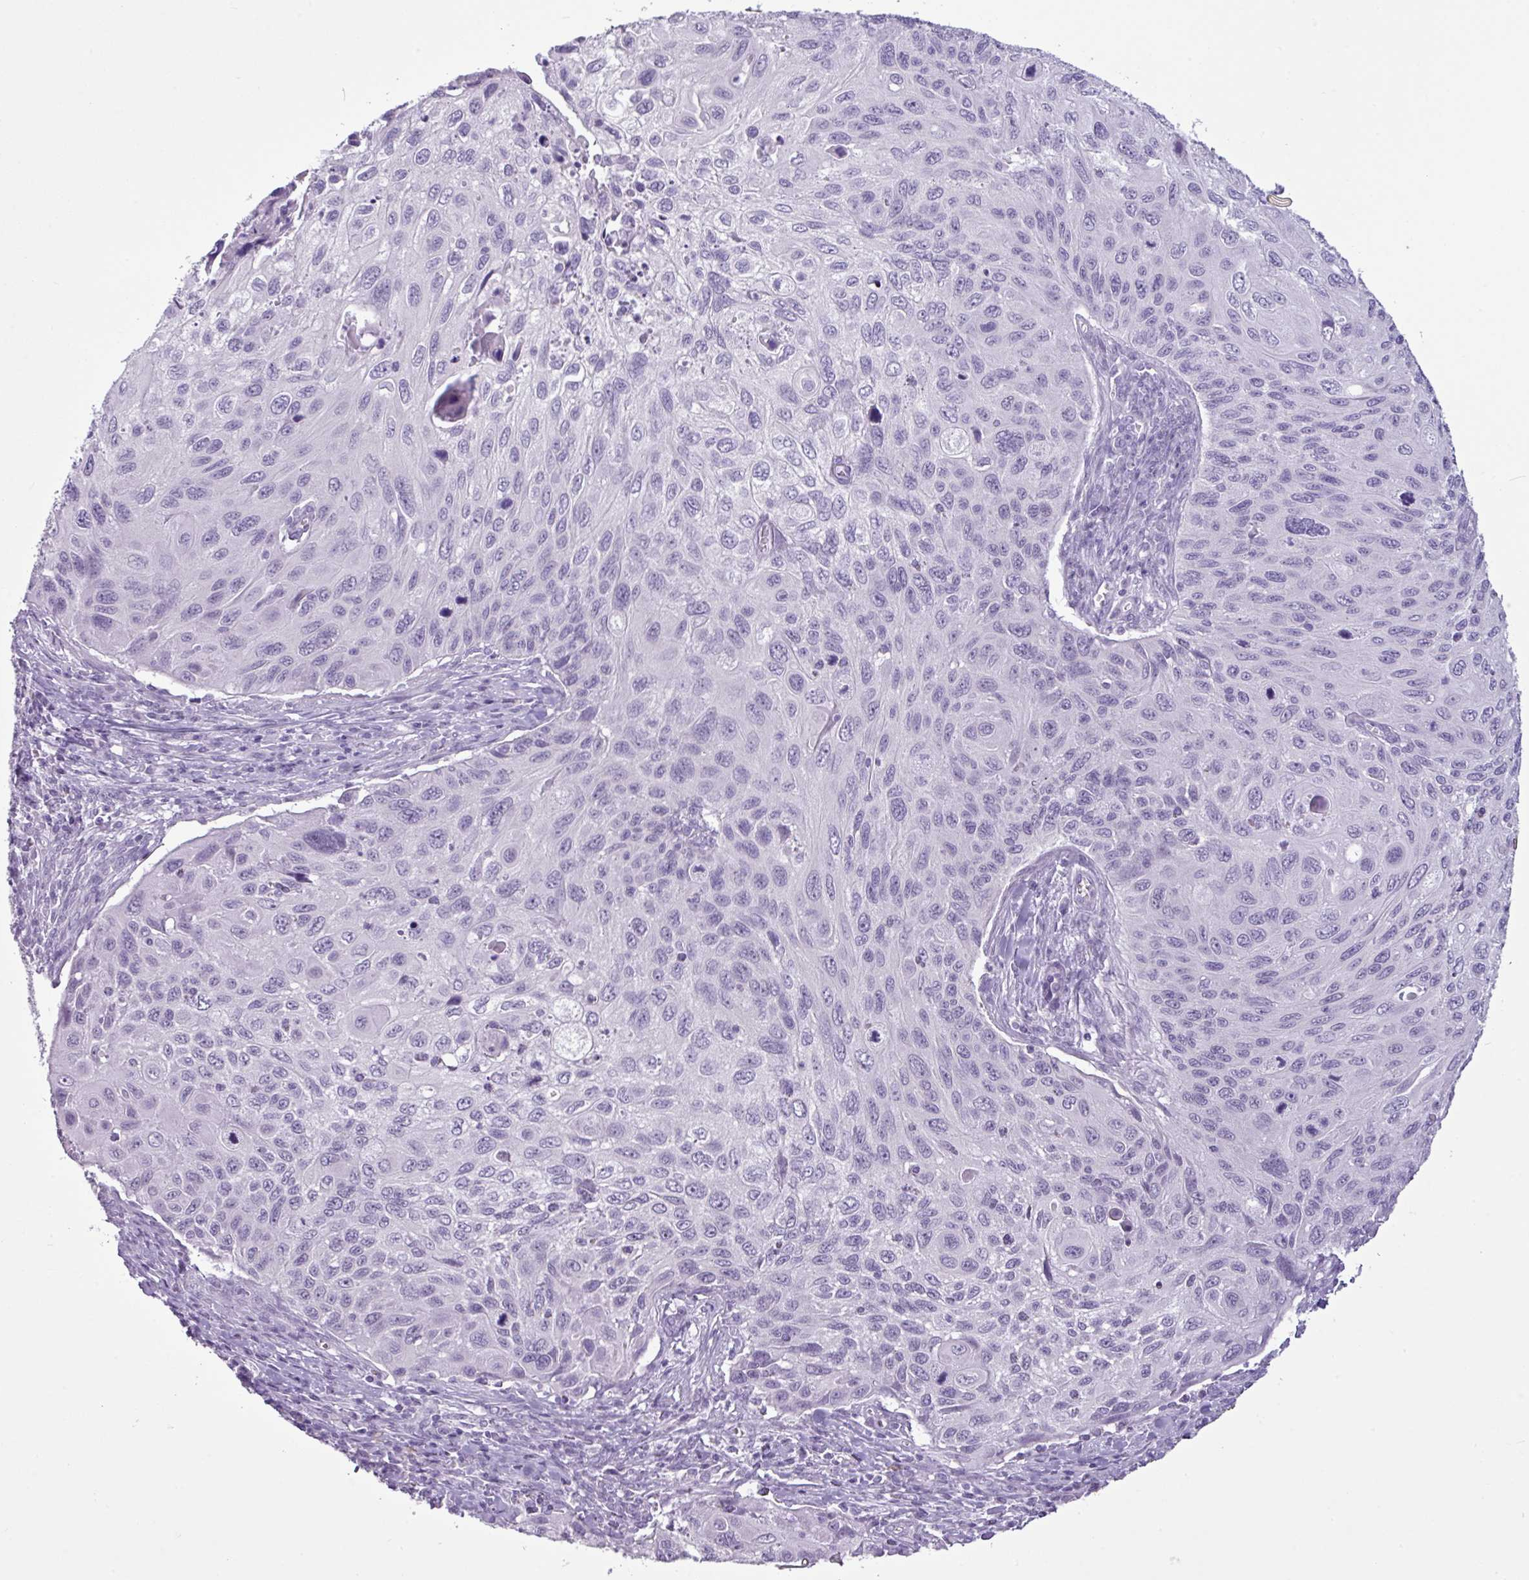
{"staining": {"intensity": "negative", "quantity": "none", "location": "none"}, "tissue": "cervical cancer", "cell_type": "Tumor cells", "image_type": "cancer", "snomed": [{"axis": "morphology", "description": "Squamous cell carcinoma, NOS"}, {"axis": "topography", "description": "Cervix"}], "caption": "IHC image of human cervical squamous cell carcinoma stained for a protein (brown), which displays no staining in tumor cells.", "gene": "AMY2A", "patient": {"sex": "female", "age": 70}}